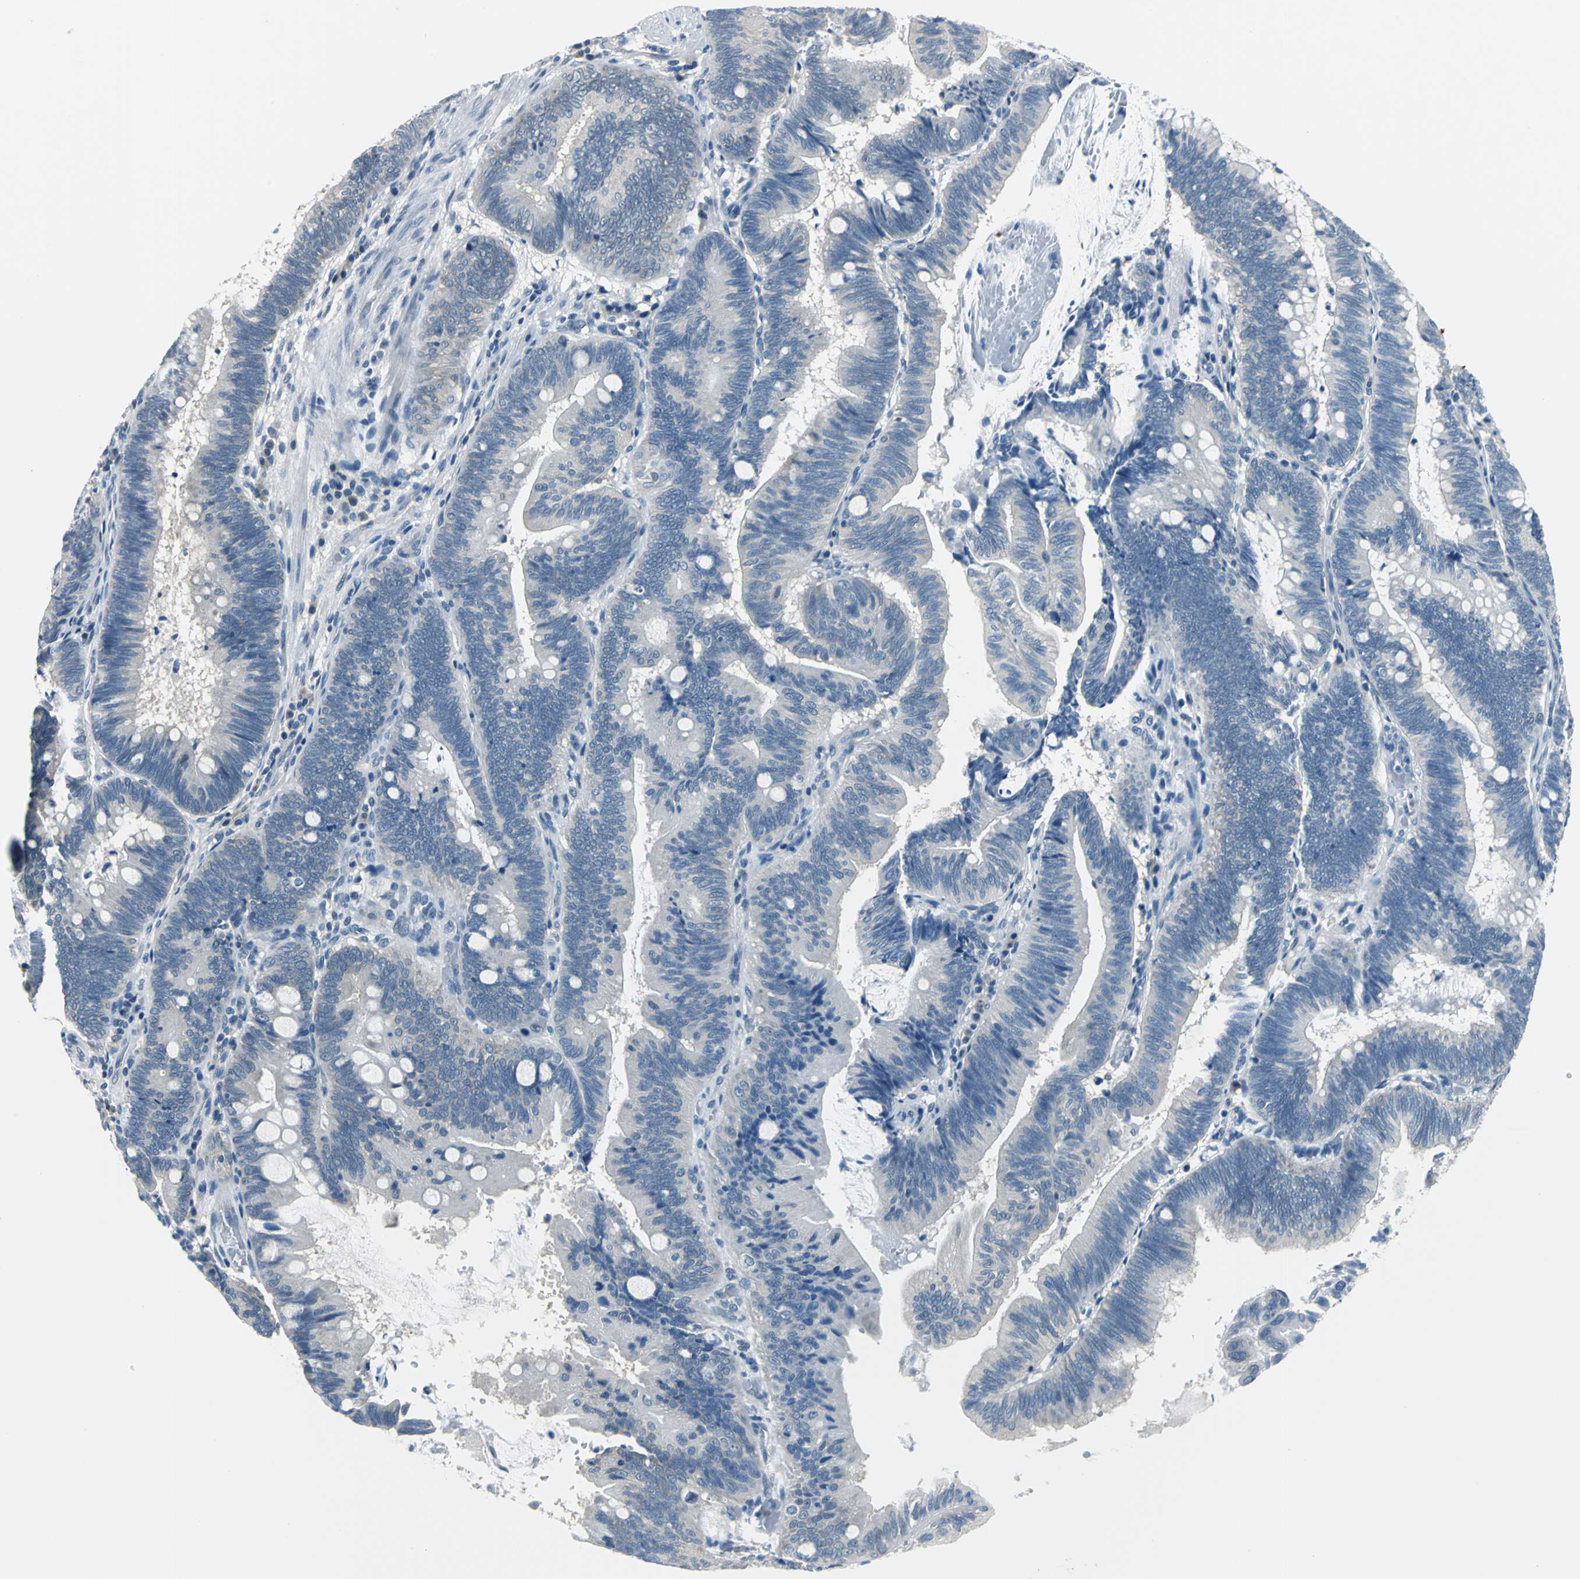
{"staining": {"intensity": "weak", "quantity": "<25%", "location": "cytoplasmic/membranous"}, "tissue": "pancreatic cancer", "cell_type": "Tumor cells", "image_type": "cancer", "snomed": [{"axis": "morphology", "description": "Adenocarcinoma, NOS"}, {"axis": "topography", "description": "Pancreas"}], "caption": "Tumor cells are negative for protein expression in human pancreatic cancer (adenocarcinoma).", "gene": "ZNF415", "patient": {"sex": "male", "age": 82}}